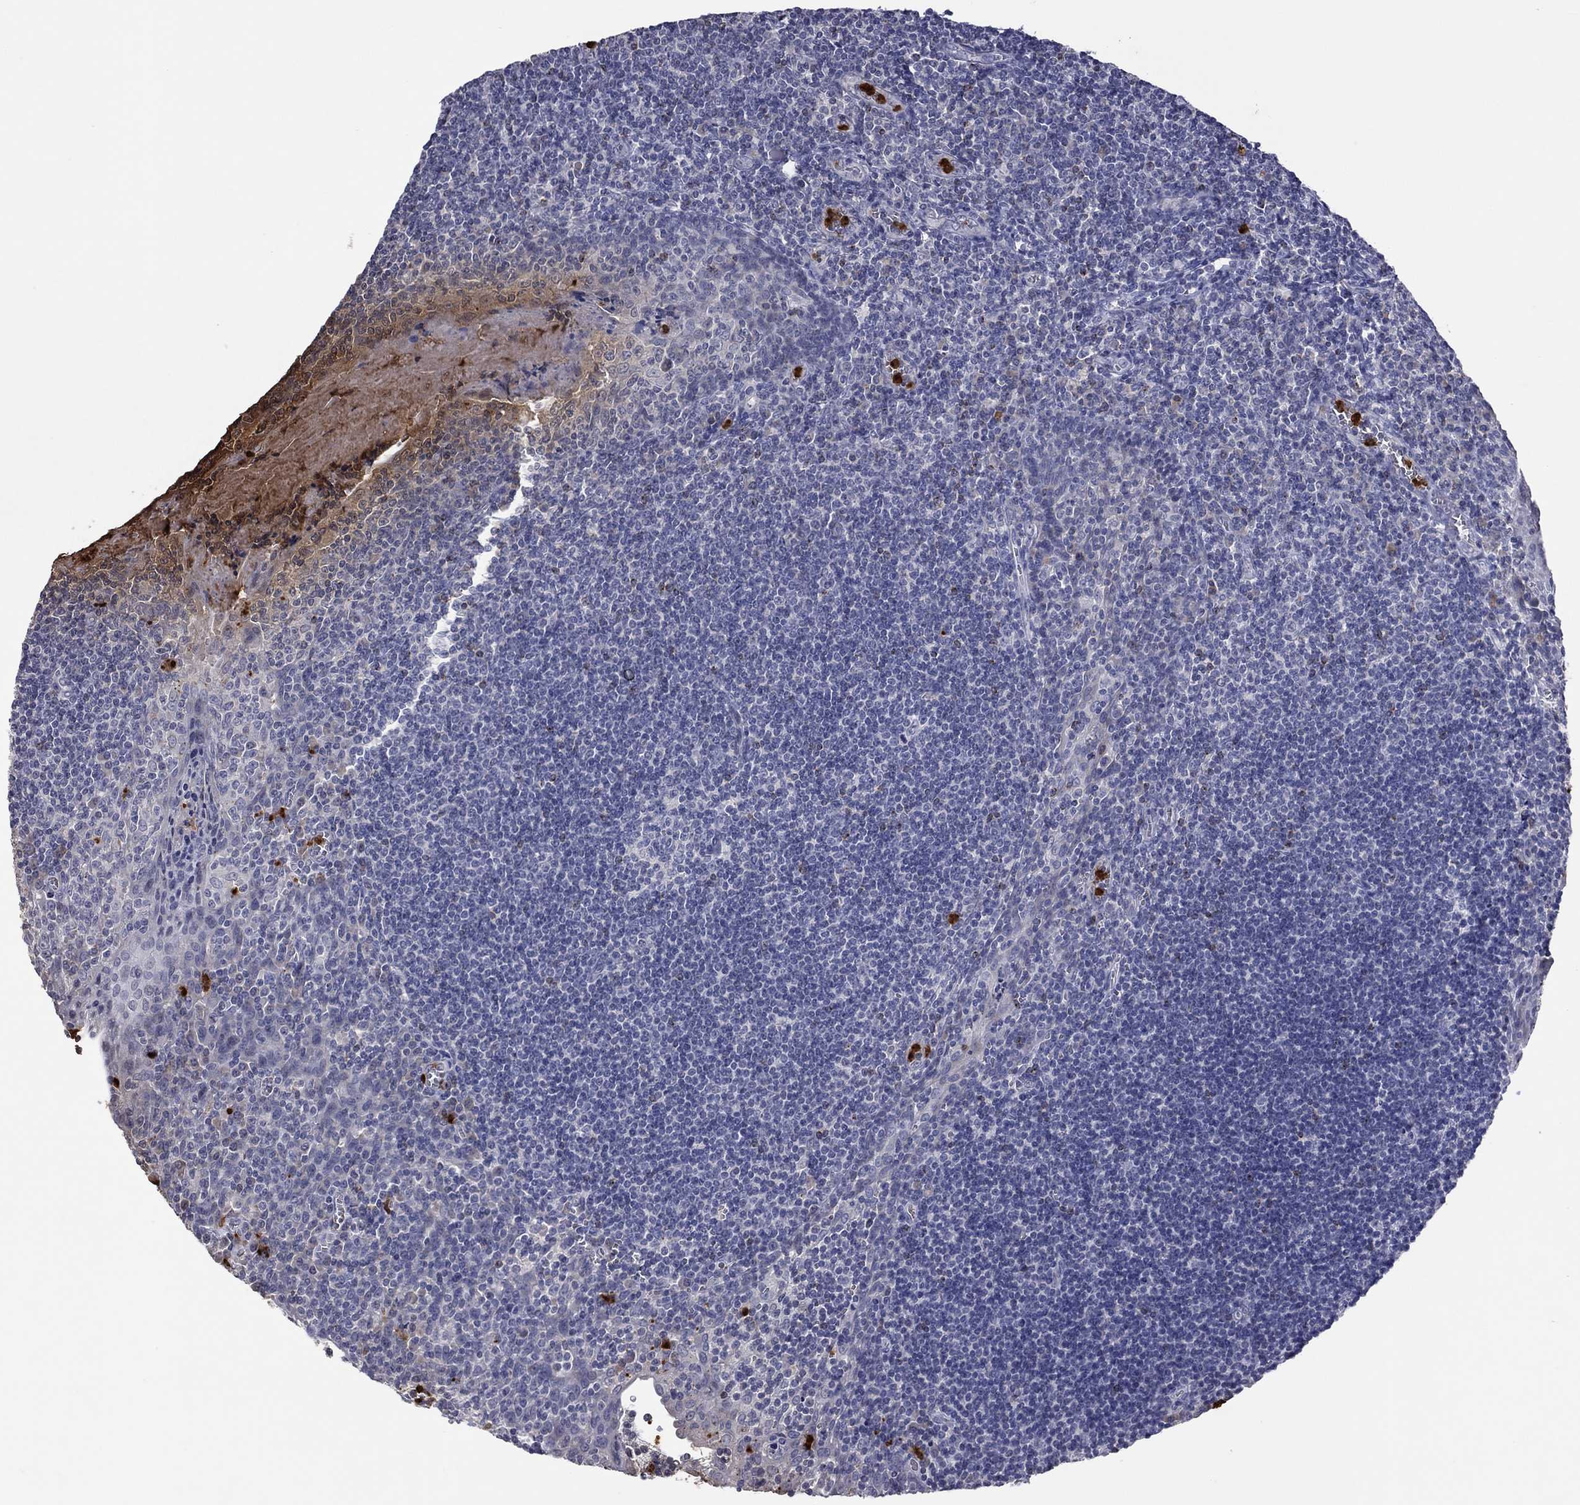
{"staining": {"intensity": "negative", "quantity": "none", "location": "none"}, "tissue": "tonsil", "cell_type": "Germinal center cells", "image_type": "normal", "snomed": [{"axis": "morphology", "description": "Normal tissue, NOS"}, {"axis": "morphology", "description": "Inflammation, NOS"}, {"axis": "topography", "description": "Tonsil"}], "caption": "DAB (3,3'-diaminobenzidine) immunohistochemical staining of benign tonsil demonstrates no significant staining in germinal center cells.", "gene": "CCL5", "patient": {"sex": "female", "age": 31}}